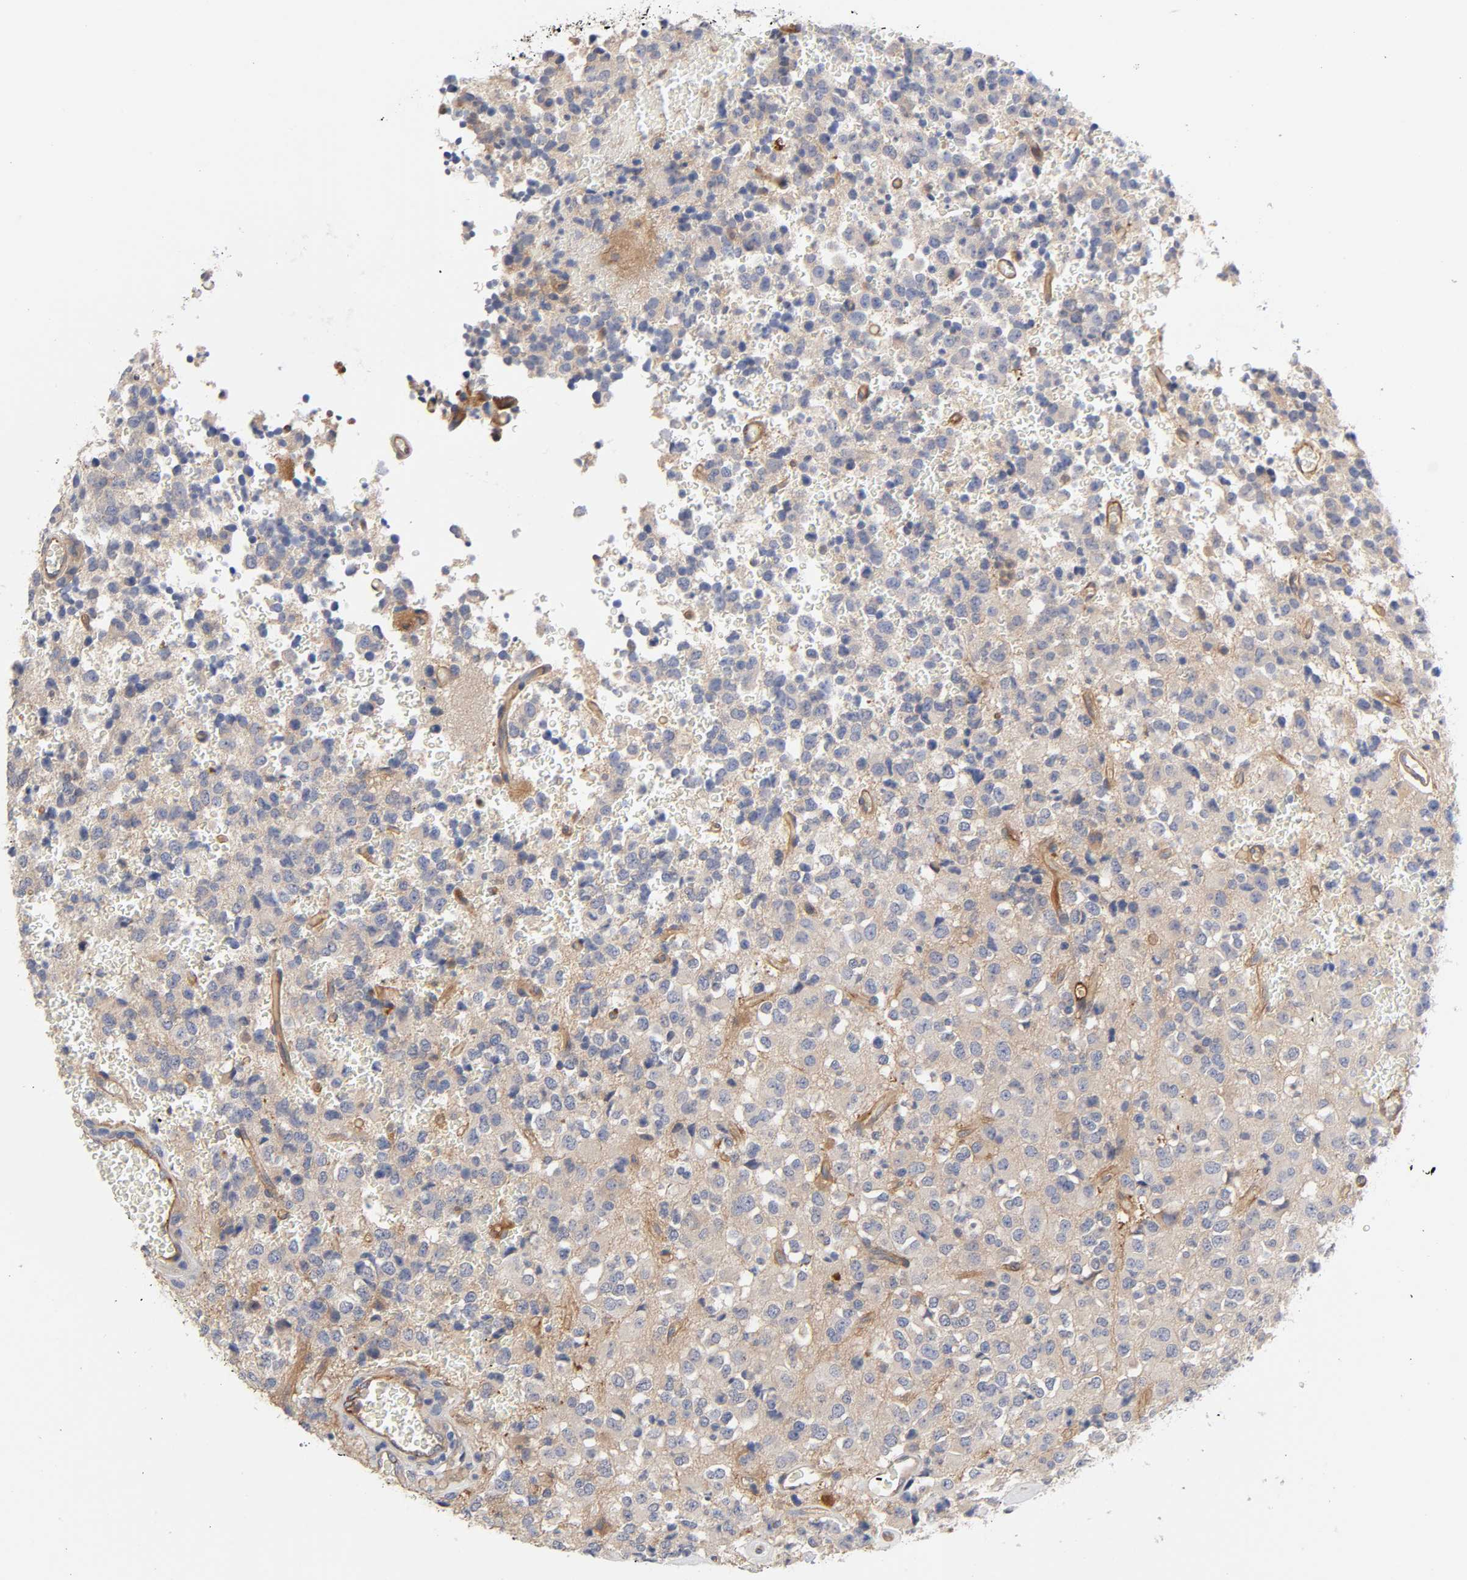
{"staining": {"intensity": "negative", "quantity": "none", "location": "none"}, "tissue": "glioma", "cell_type": "Tumor cells", "image_type": "cancer", "snomed": [{"axis": "morphology", "description": "Glioma, malignant, High grade"}, {"axis": "topography", "description": "pancreas cauda"}], "caption": "Tumor cells are negative for brown protein staining in glioma.", "gene": "RAB13", "patient": {"sex": "male", "age": 60}}